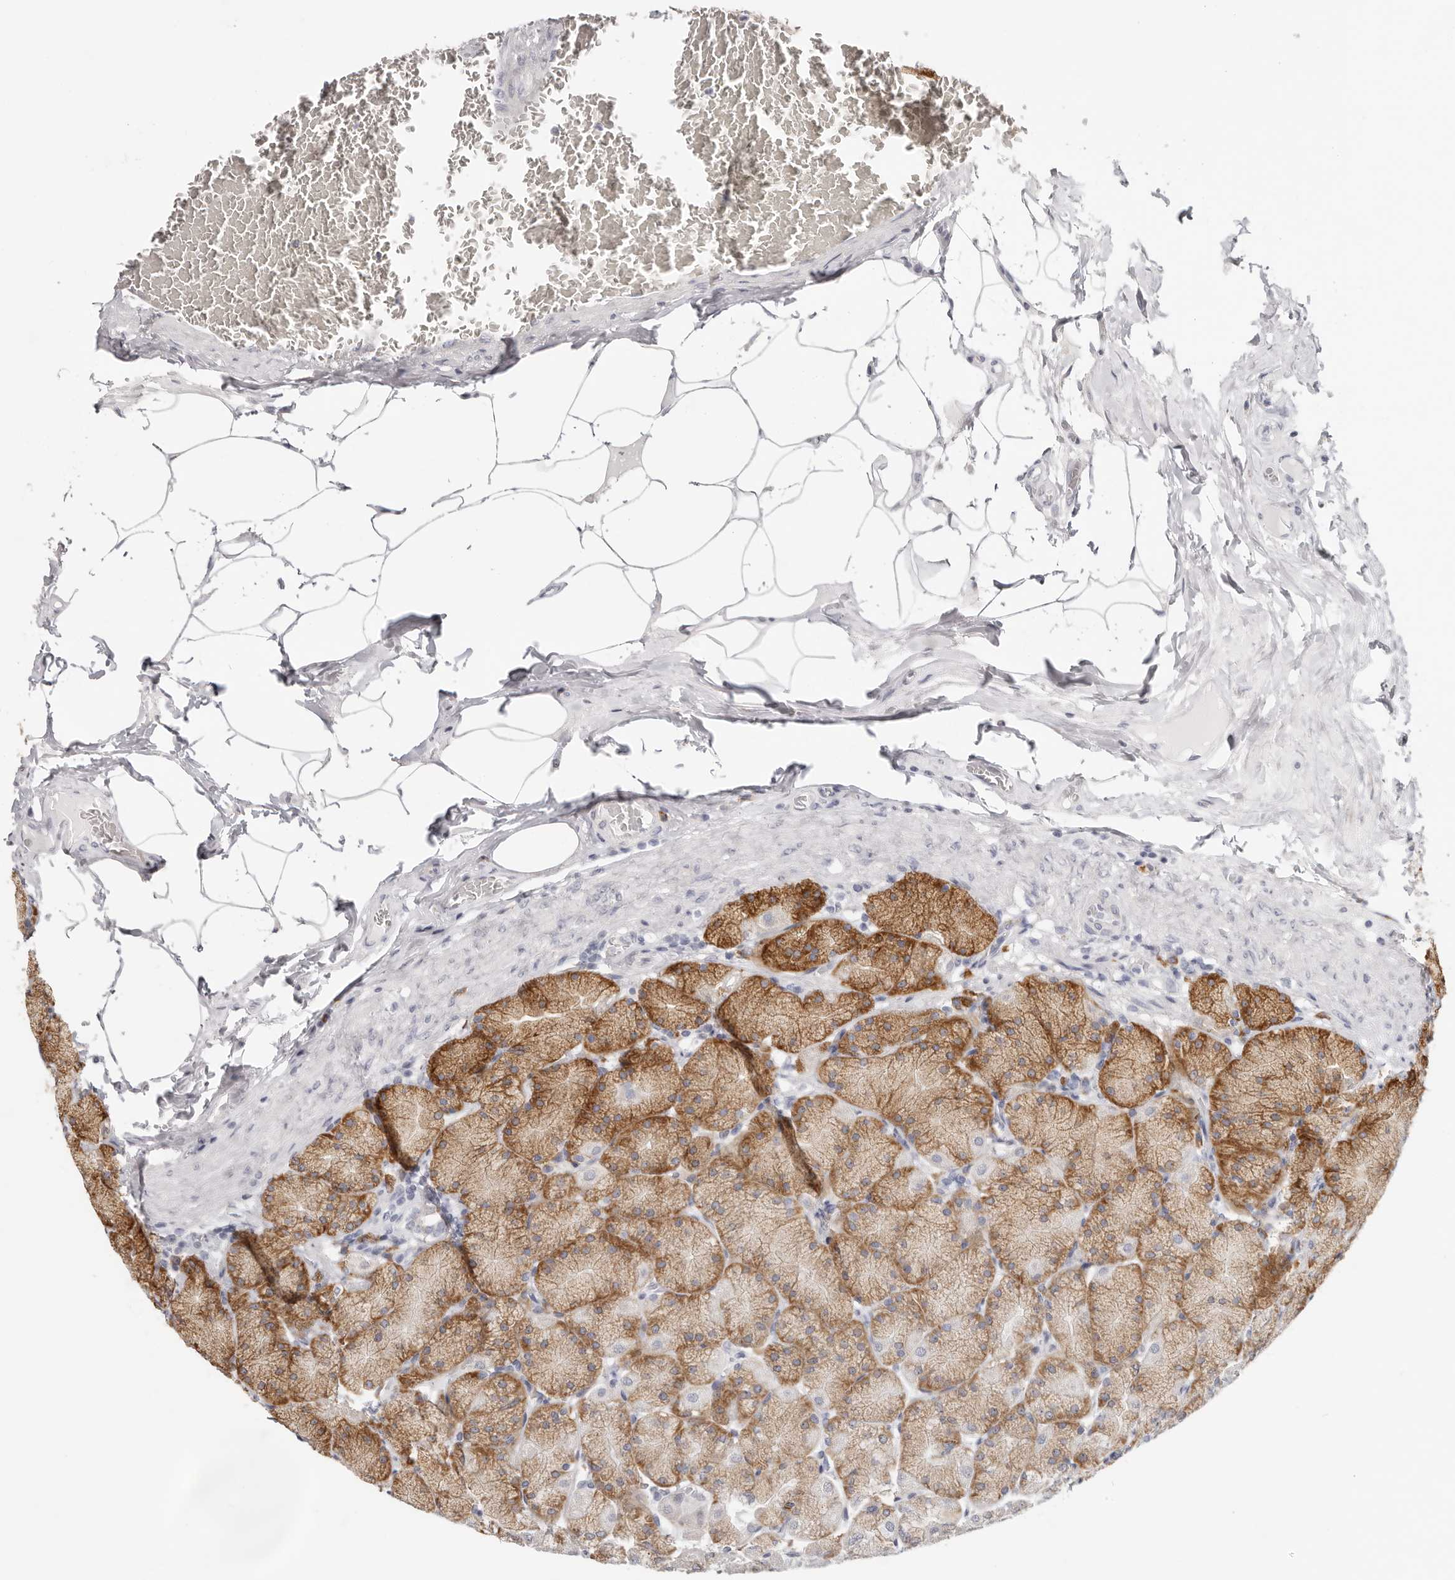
{"staining": {"intensity": "moderate", "quantity": ">75%", "location": "cytoplasmic/membranous"}, "tissue": "stomach", "cell_type": "Glandular cells", "image_type": "normal", "snomed": [{"axis": "morphology", "description": "Normal tissue, NOS"}, {"axis": "topography", "description": "Stomach, upper"}], "caption": "IHC of benign stomach reveals medium levels of moderate cytoplasmic/membranous positivity in about >75% of glandular cells.", "gene": "IL32", "patient": {"sex": "female", "age": 56}}